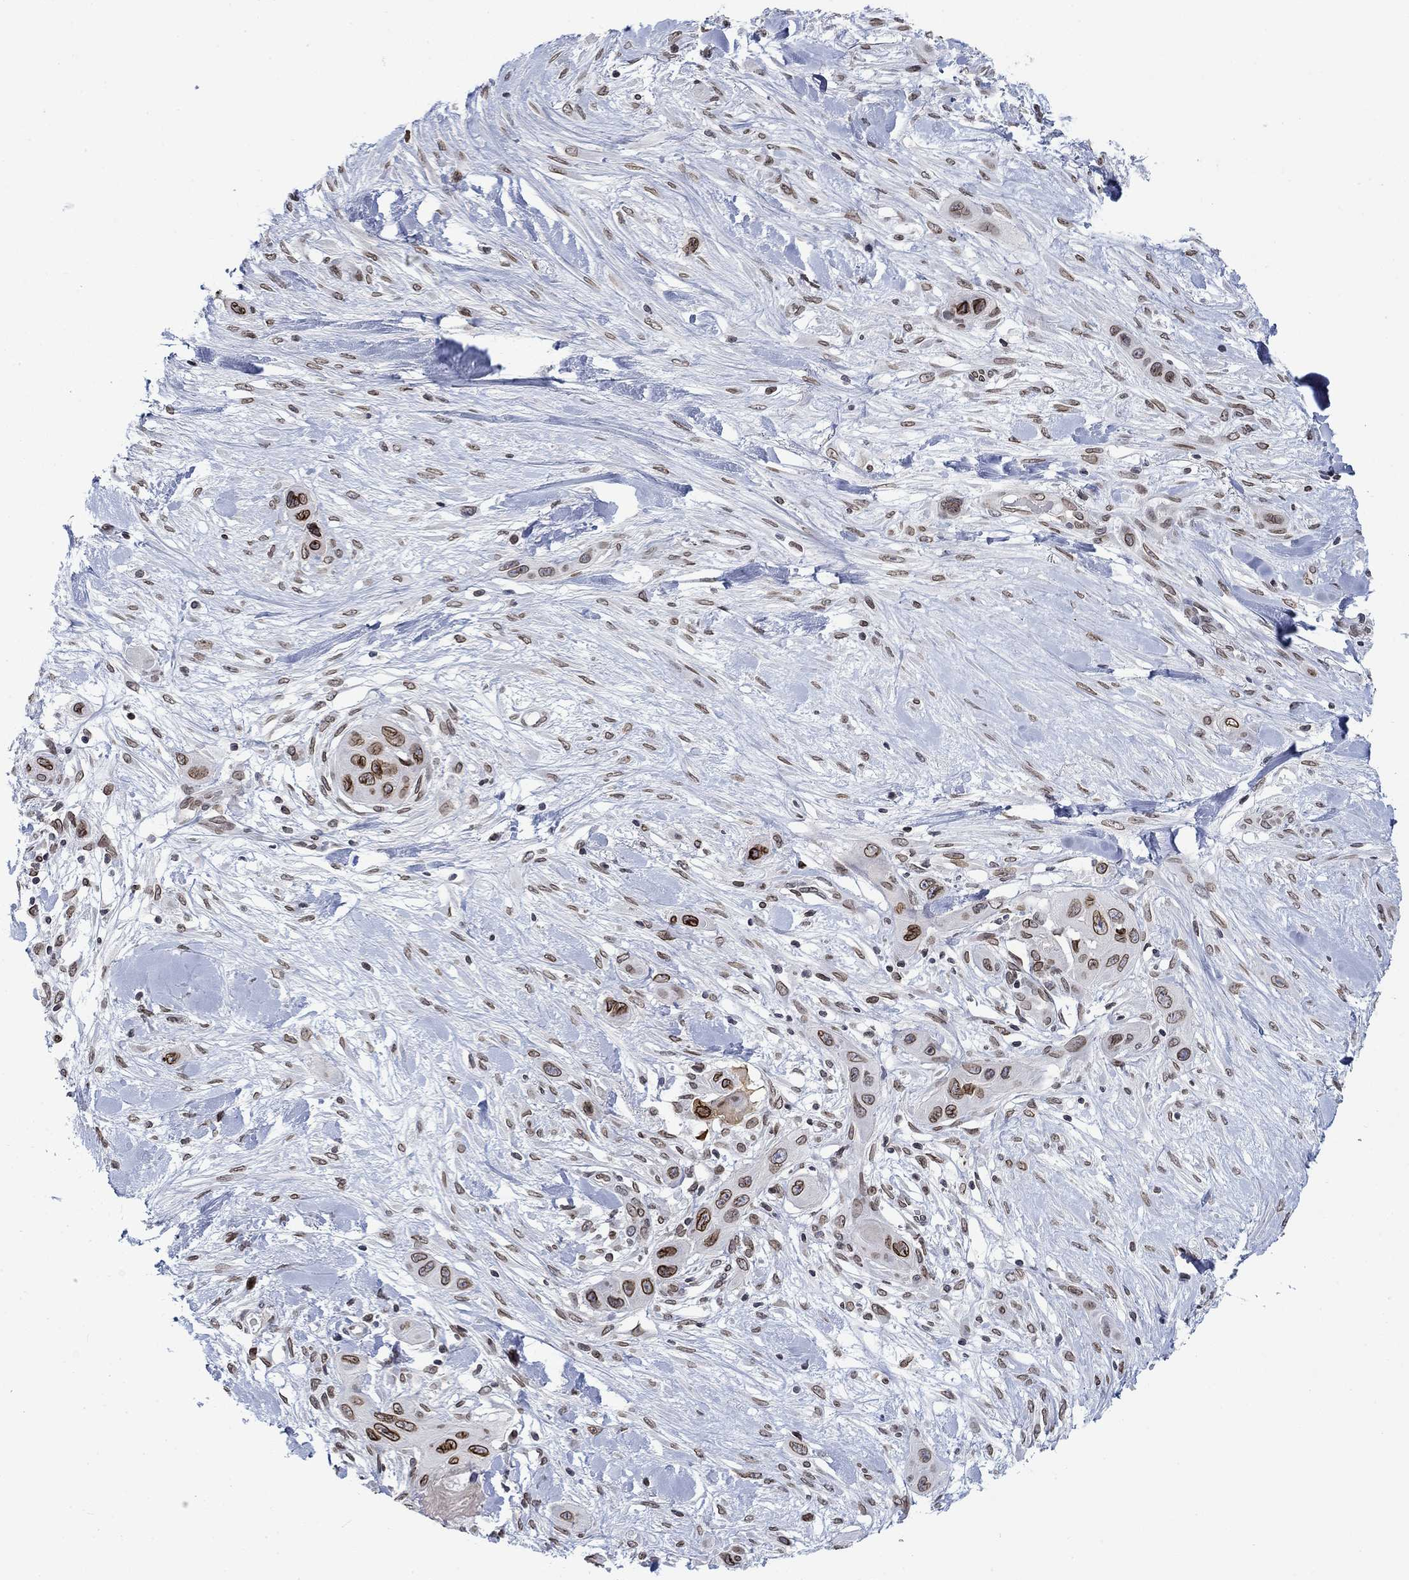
{"staining": {"intensity": "strong", "quantity": ">75%", "location": "cytoplasmic/membranous,nuclear"}, "tissue": "skin cancer", "cell_type": "Tumor cells", "image_type": "cancer", "snomed": [{"axis": "morphology", "description": "Squamous cell carcinoma, NOS"}, {"axis": "topography", "description": "Skin"}], "caption": "Skin cancer (squamous cell carcinoma) tissue exhibits strong cytoplasmic/membranous and nuclear staining in approximately >75% of tumor cells, visualized by immunohistochemistry.", "gene": "TOR1AIP1", "patient": {"sex": "male", "age": 79}}